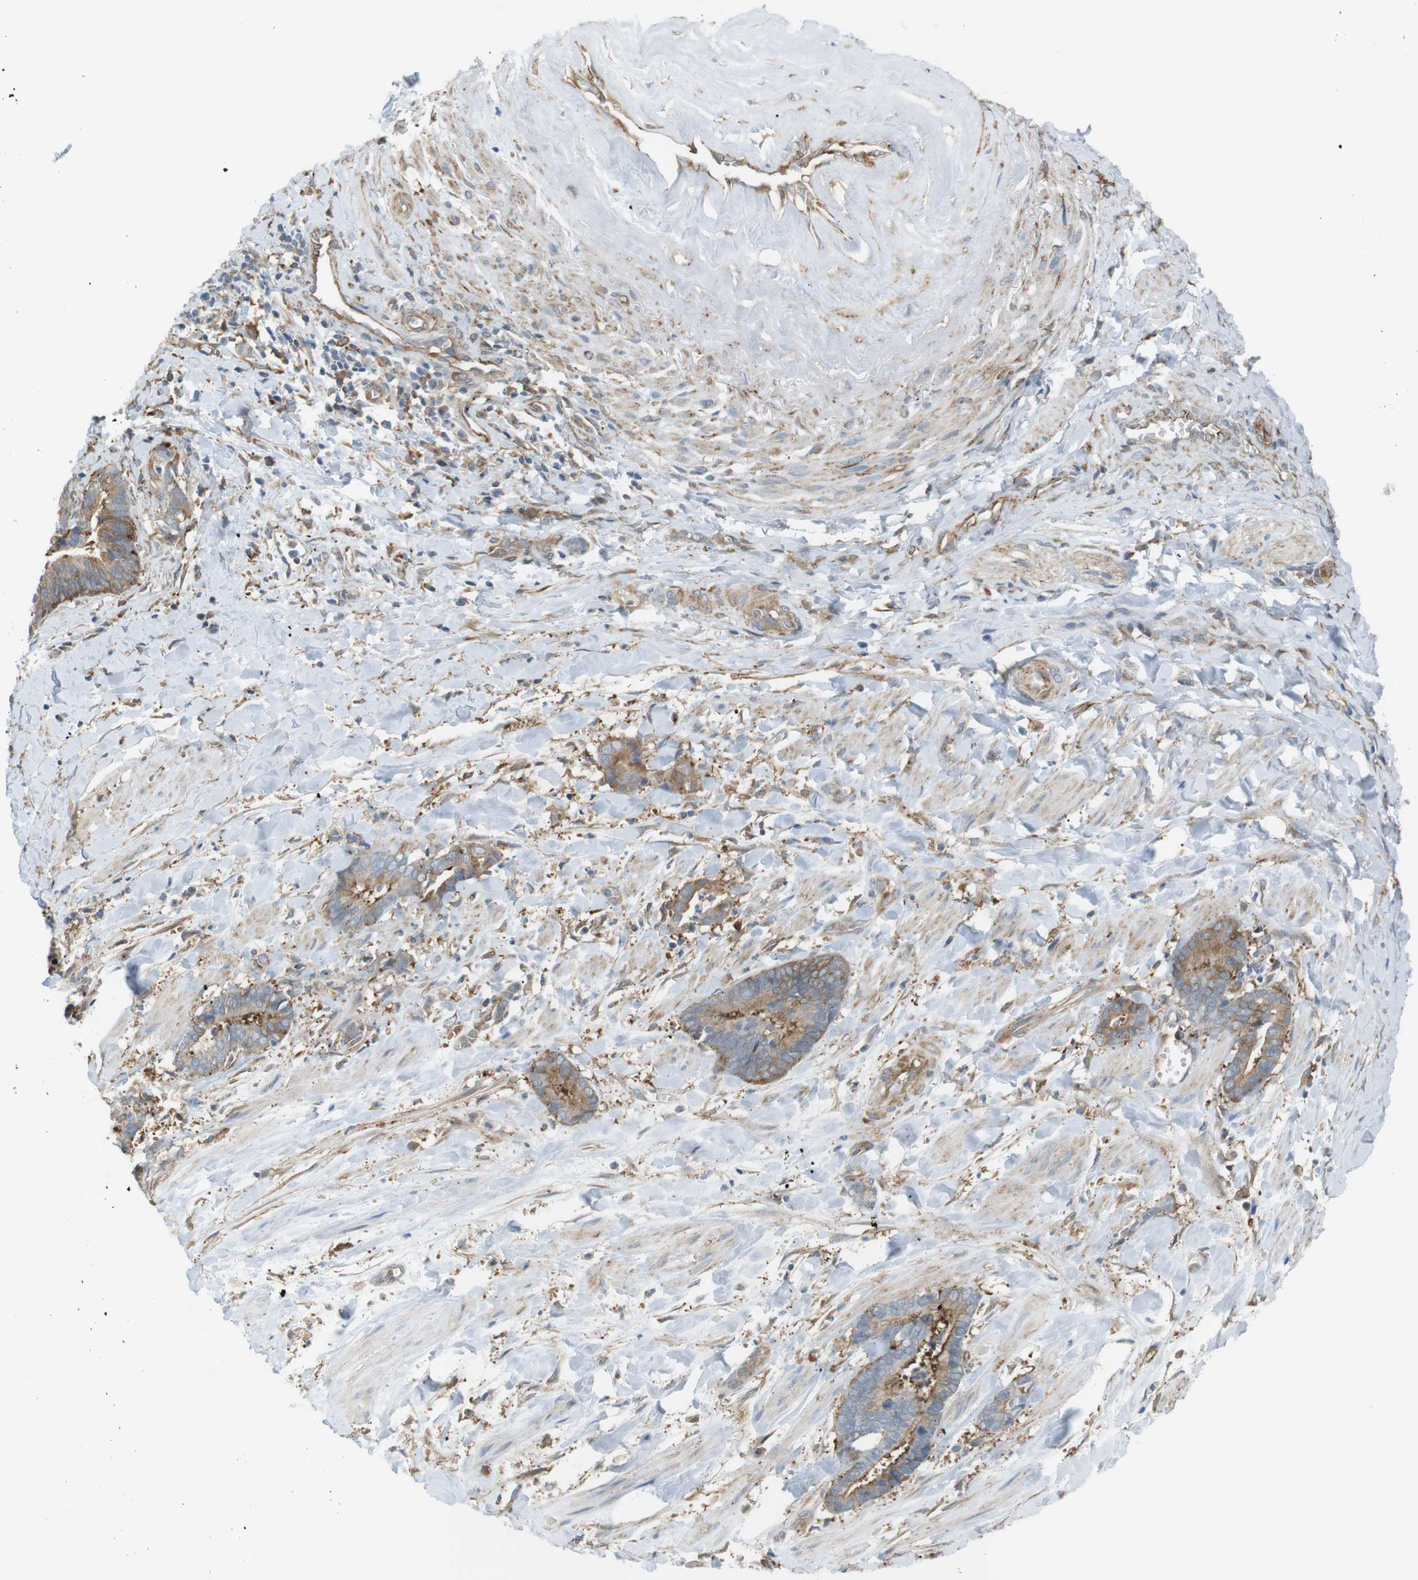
{"staining": {"intensity": "moderate", "quantity": ">75%", "location": "cytoplasmic/membranous"}, "tissue": "cervical cancer", "cell_type": "Tumor cells", "image_type": "cancer", "snomed": [{"axis": "morphology", "description": "Adenocarcinoma, NOS"}, {"axis": "topography", "description": "Cervix"}], "caption": "Immunohistochemical staining of adenocarcinoma (cervical) reveals medium levels of moderate cytoplasmic/membranous expression in about >75% of tumor cells.", "gene": "PEPD", "patient": {"sex": "female", "age": 44}}